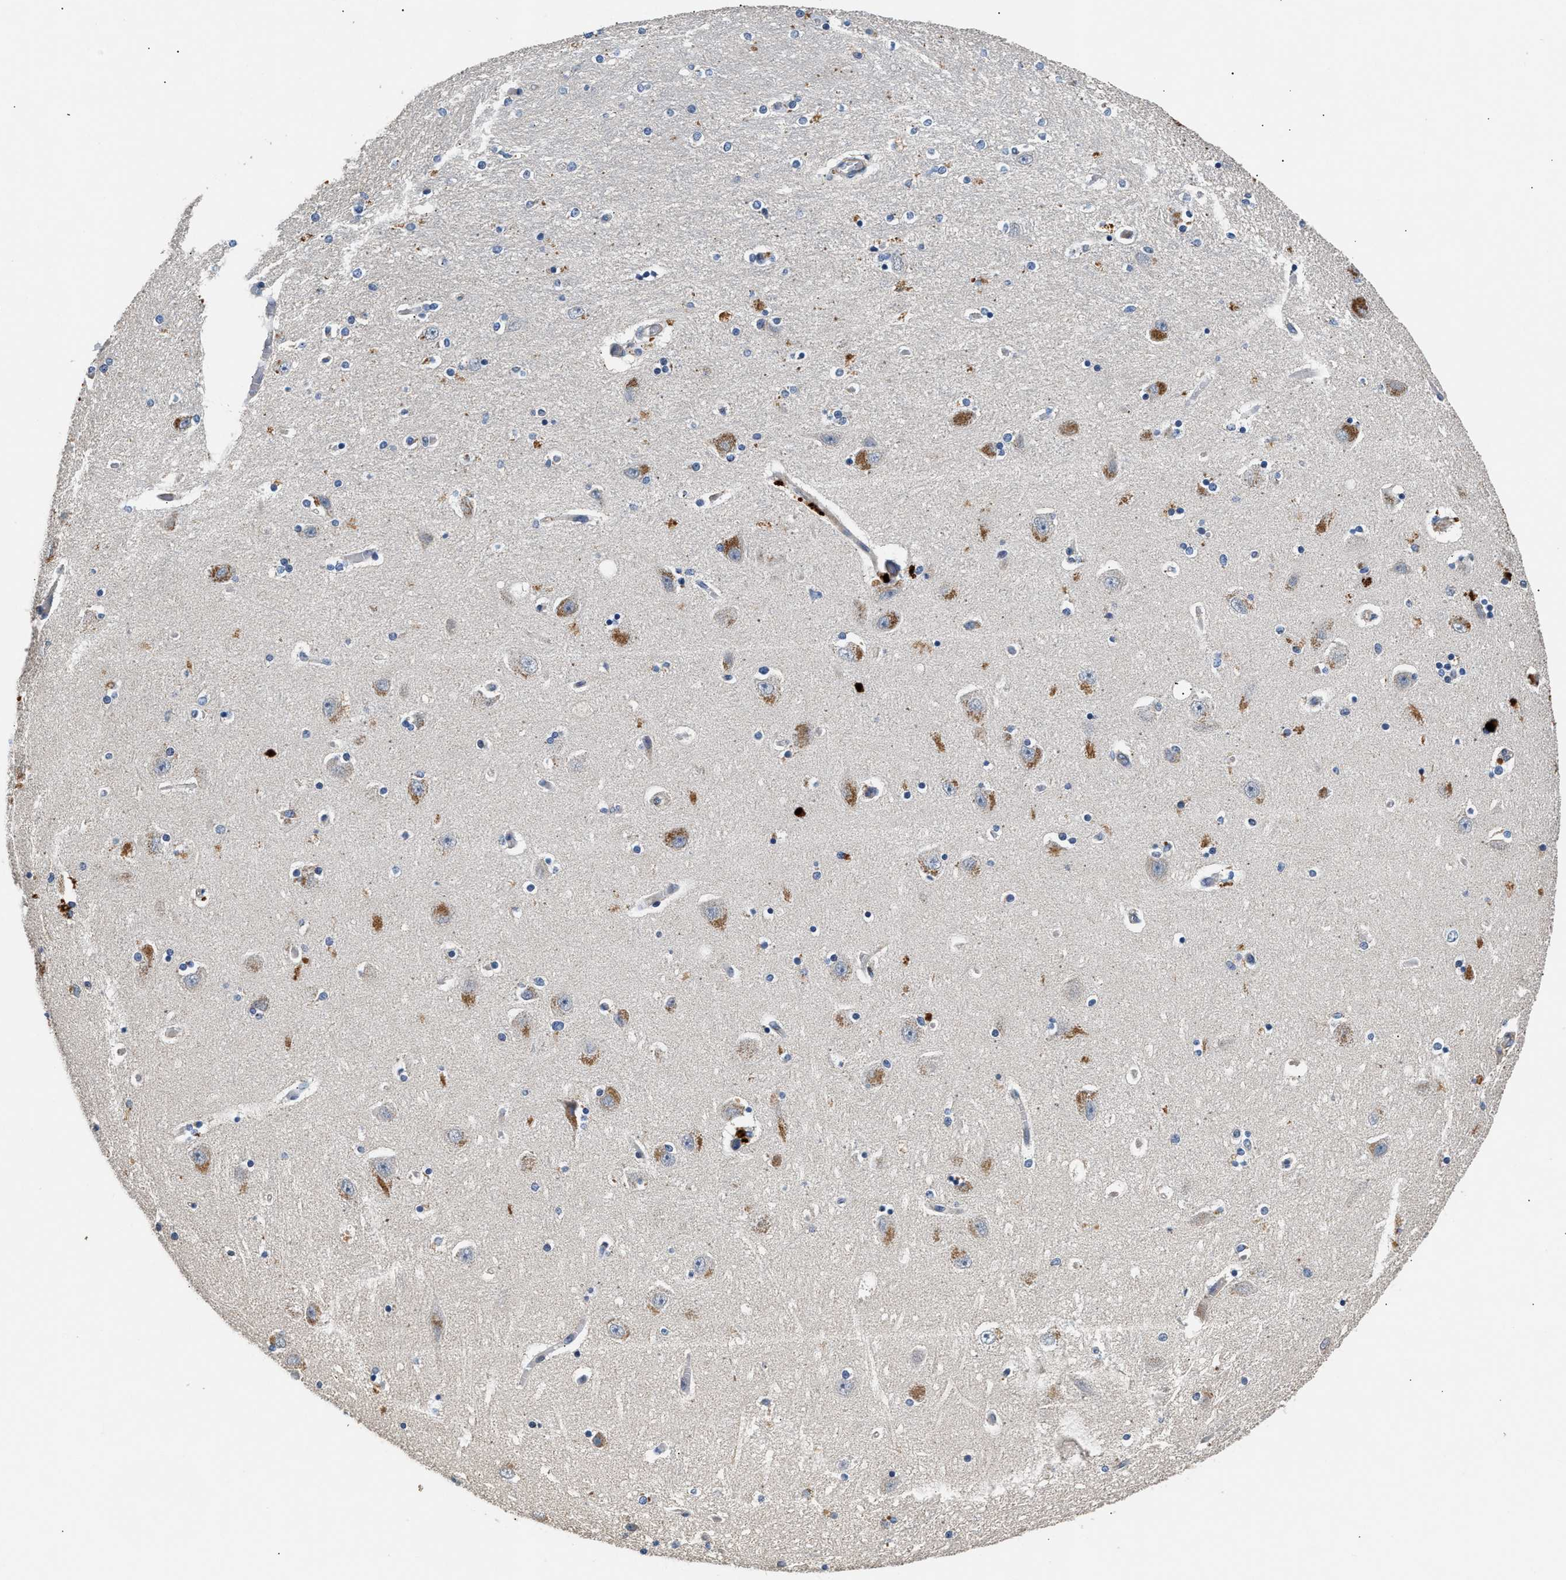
{"staining": {"intensity": "moderate", "quantity": "<25%", "location": "cytoplasmic/membranous"}, "tissue": "hippocampus", "cell_type": "Glial cells", "image_type": "normal", "snomed": [{"axis": "morphology", "description": "Normal tissue, NOS"}, {"axis": "topography", "description": "Hippocampus"}], "caption": "Glial cells display low levels of moderate cytoplasmic/membranous staining in about <25% of cells in normal hippocampus. The staining is performed using DAB brown chromogen to label protein expression. The nuclei are counter-stained blue using hematoxylin.", "gene": "IL17RC", "patient": {"sex": "female", "age": 54}}